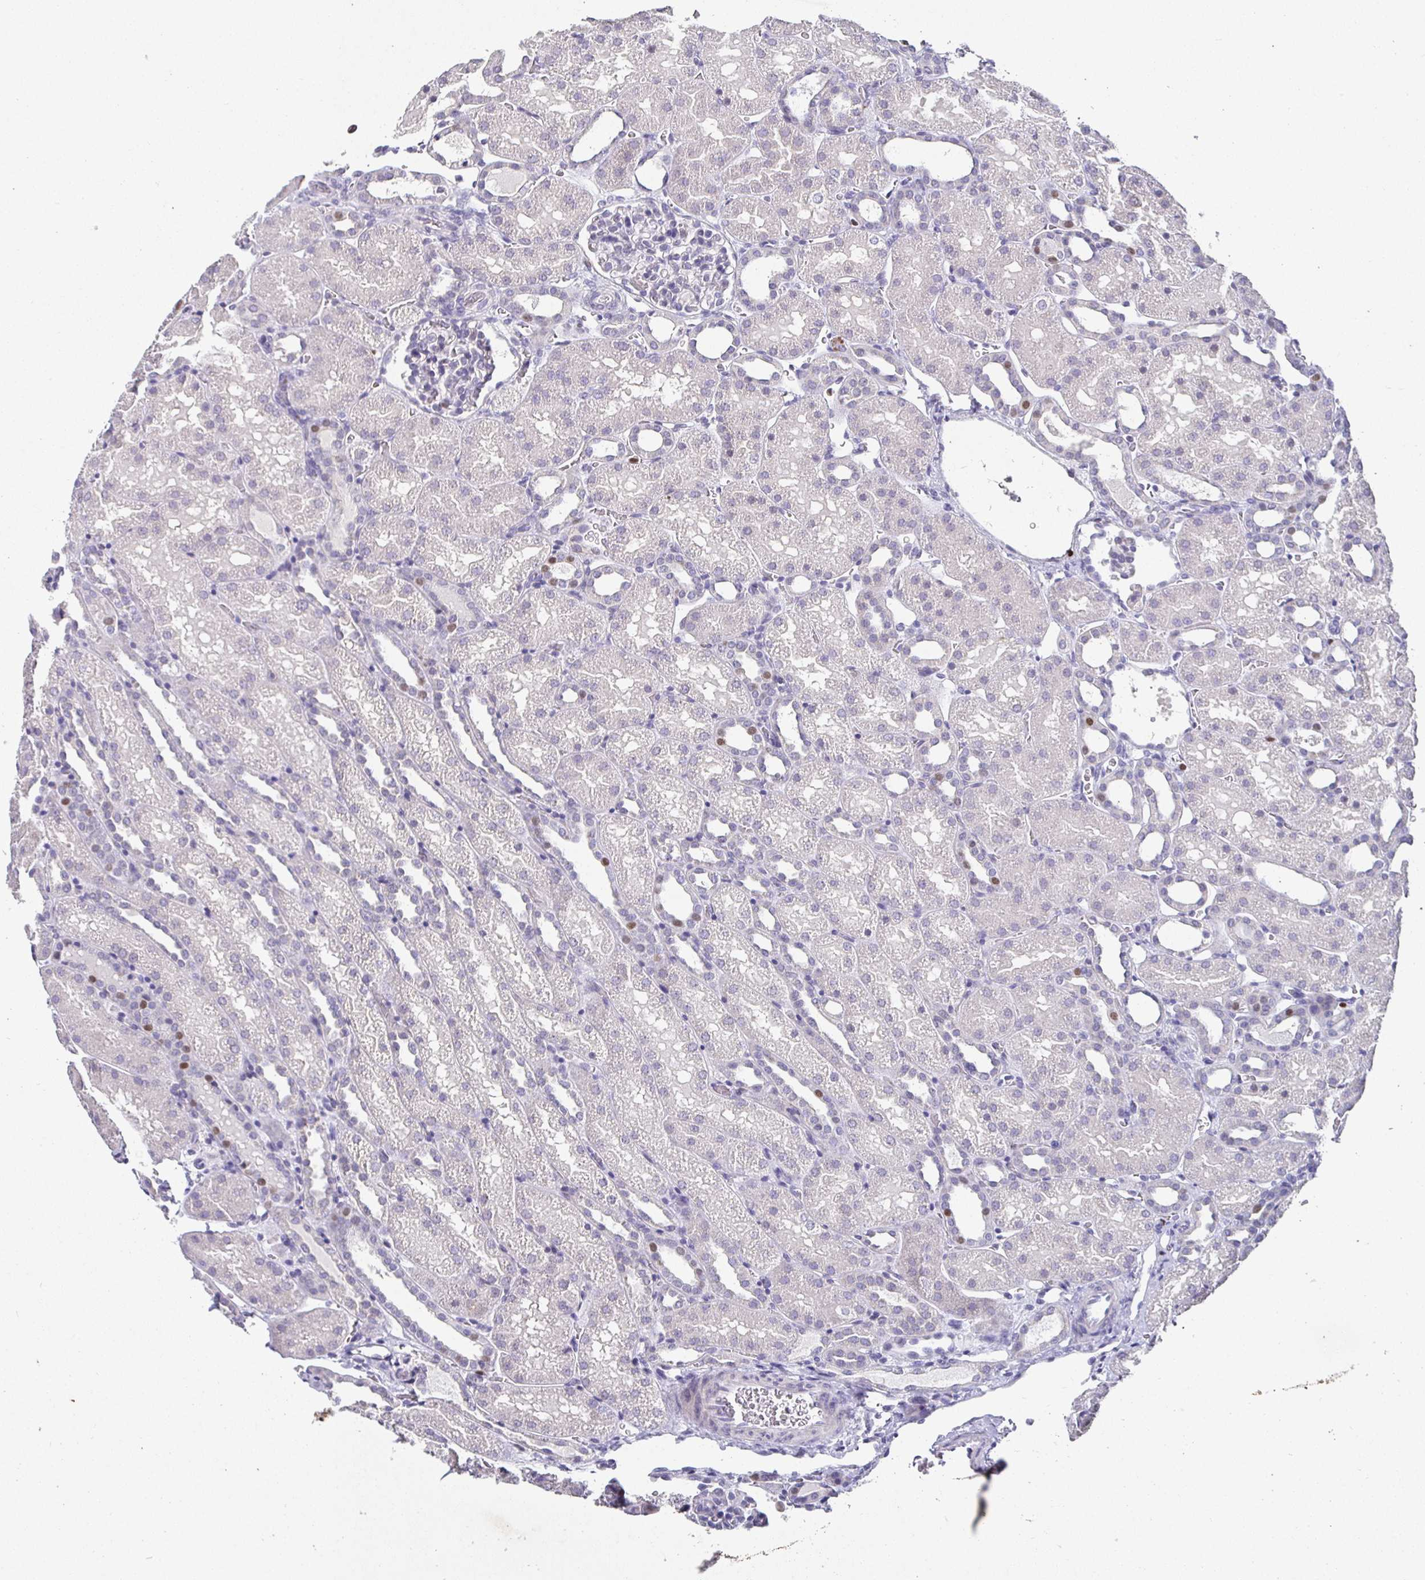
{"staining": {"intensity": "negative", "quantity": "none", "location": "none"}, "tissue": "kidney", "cell_type": "Cells in glomeruli", "image_type": "normal", "snomed": [{"axis": "morphology", "description": "Normal tissue, NOS"}, {"axis": "topography", "description": "Kidney"}], "caption": "Protein analysis of normal kidney shows no significant staining in cells in glomeruli.", "gene": "SATB1", "patient": {"sex": "male", "age": 2}}